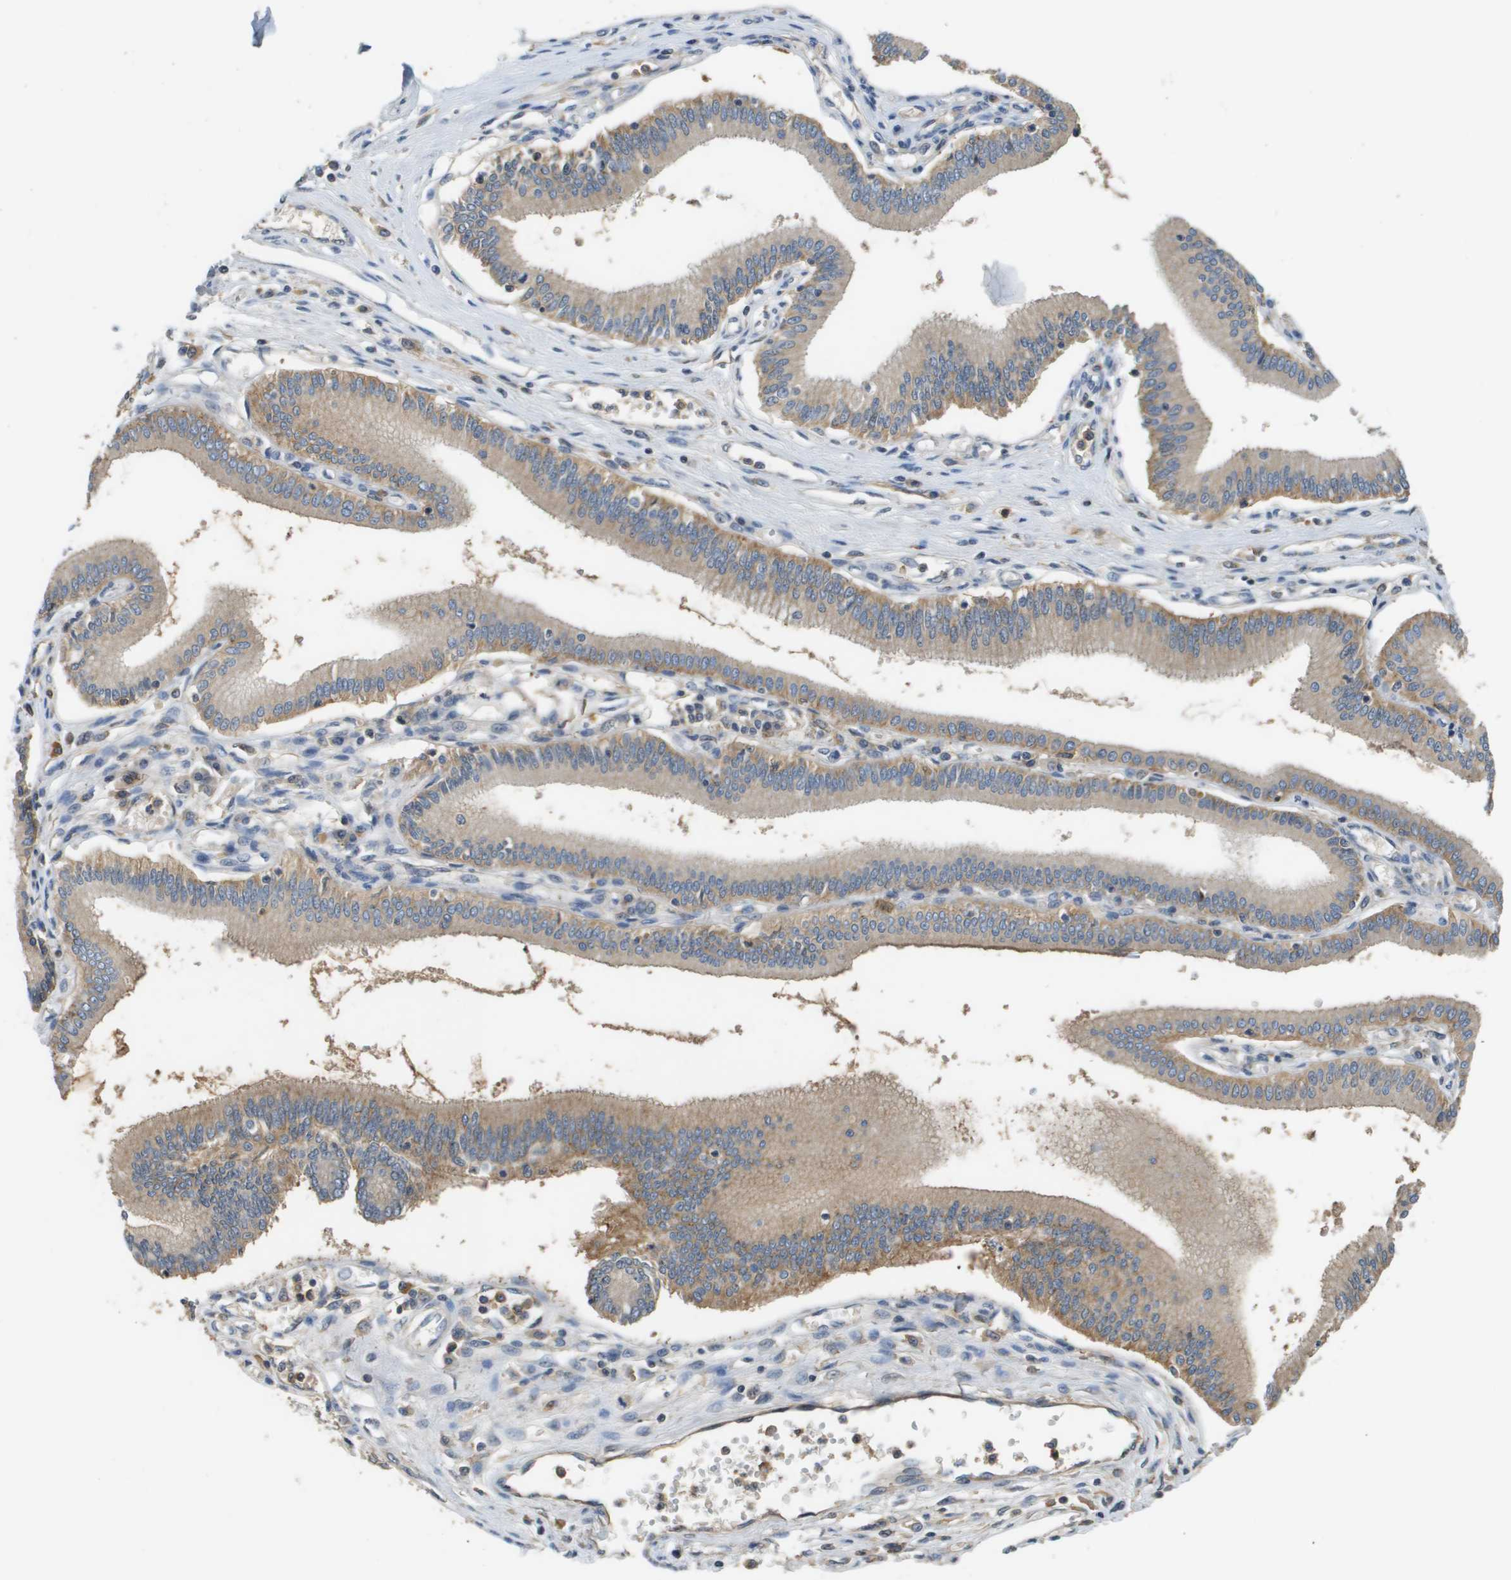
{"staining": {"intensity": "moderate", "quantity": ">75%", "location": "cytoplasmic/membranous"}, "tissue": "pancreatic cancer", "cell_type": "Tumor cells", "image_type": "cancer", "snomed": [{"axis": "morphology", "description": "Adenocarcinoma, NOS"}, {"axis": "topography", "description": "Pancreas"}], "caption": "Immunohistochemistry (IHC) of human pancreatic adenocarcinoma displays medium levels of moderate cytoplasmic/membranous expression in about >75% of tumor cells. The staining was performed using DAB (3,3'-diaminobenzidine) to visualize the protein expression in brown, while the nuclei were stained in blue with hematoxylin (Magnification: 20x).", "gene": "SLC16A3", "patient": {"sex": "male", "age": 56}}